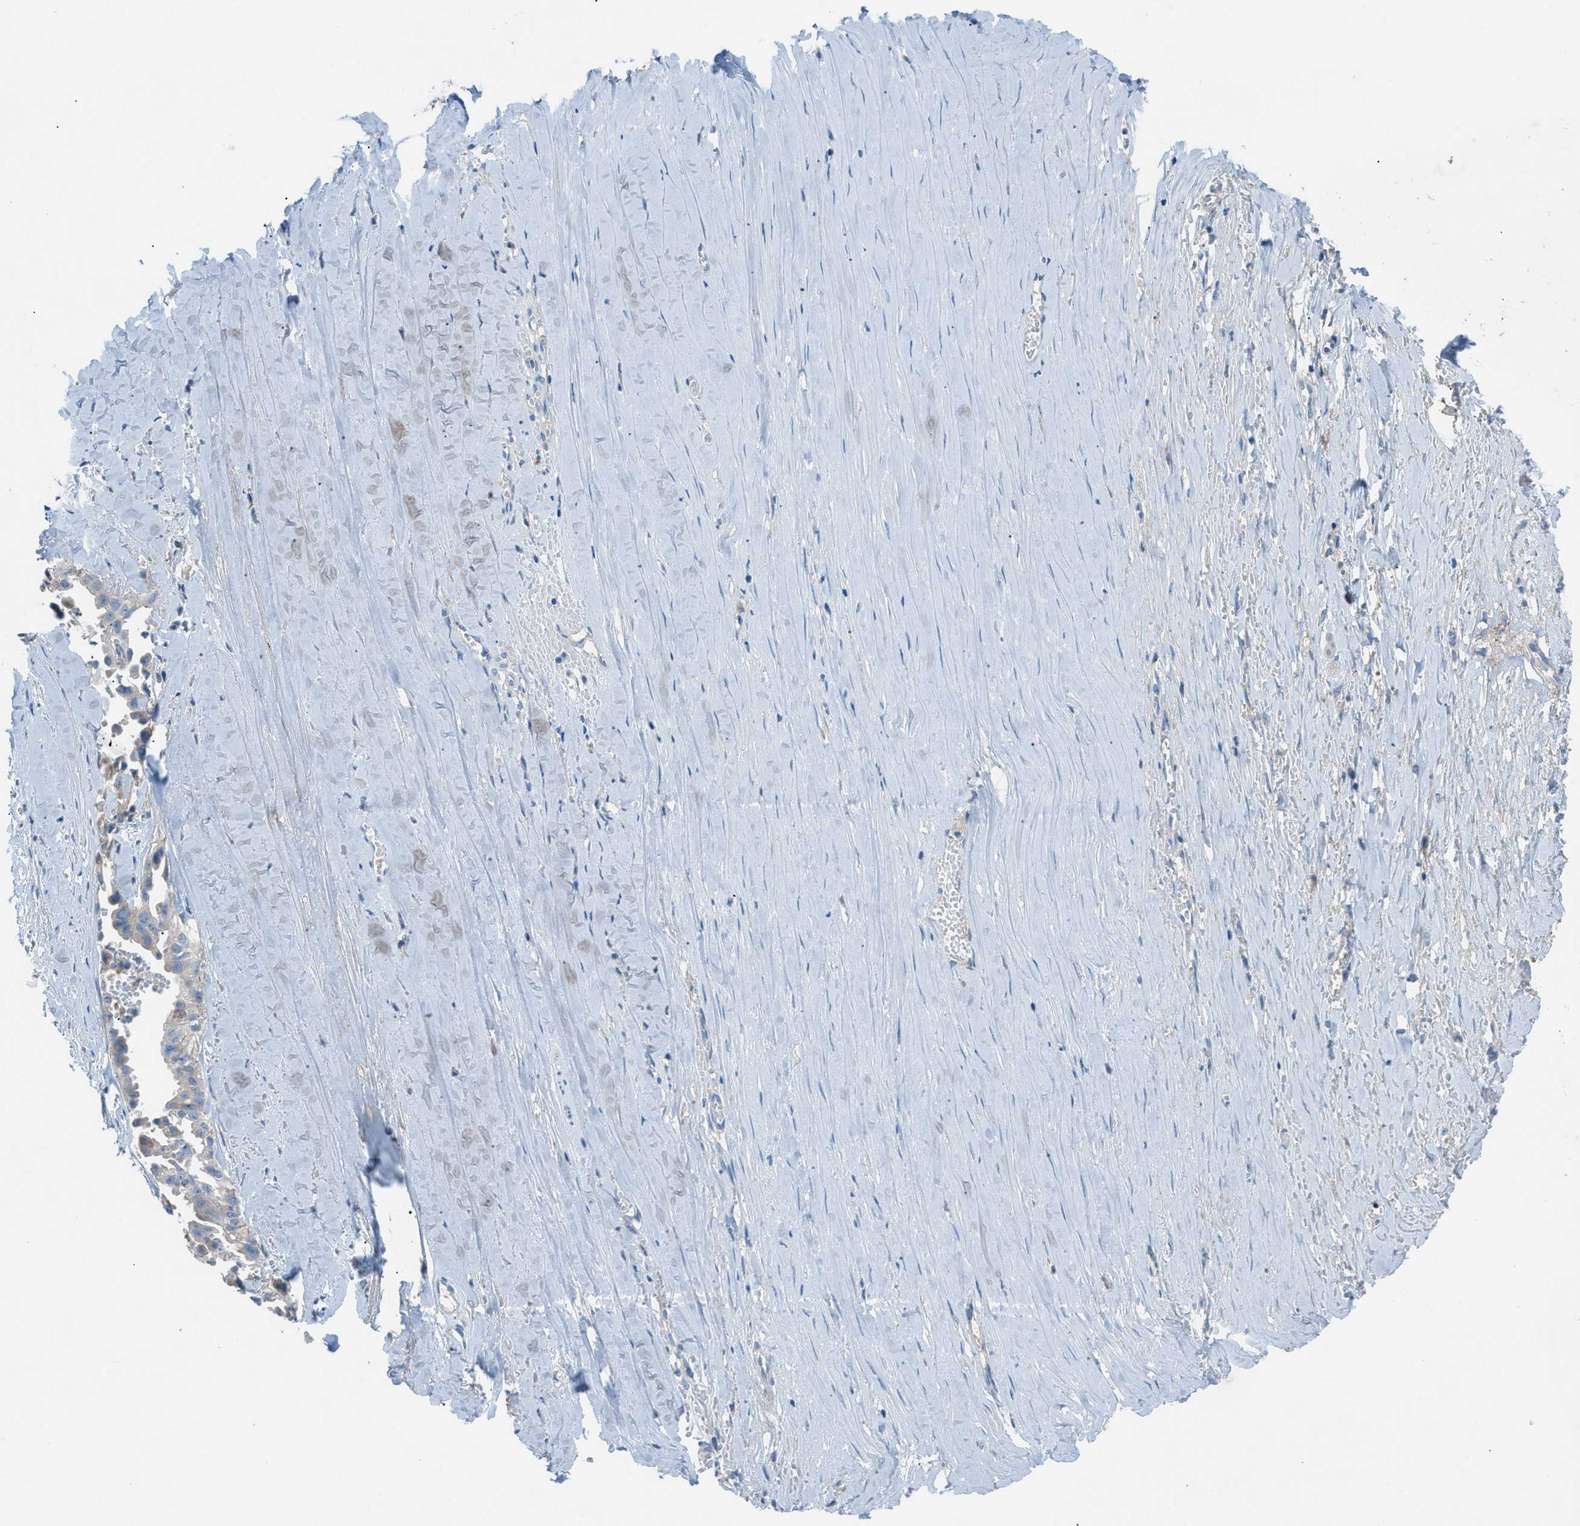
{"staining": {"intensity": "weak", "quantity": "<25%", "location": "cytoplasmic/membranous"}, "tissue": "liver cancer", "cell_type": "Tumor cells", "image_type": "cancer", "snomed": [{"axis": "morphology", "description": "Cholangiocarcinoma"}, {"axis": "topography", "description": "Liver"}], "caption": "IHC of human liver cancer (cholangiocarcinoma) reveals no staining in tumor cells. (Immunohistochemistry, brightfield microscopy, high magnification).", "gene": "C5AR2", "patient": {"sex": "female", "age": 70}}